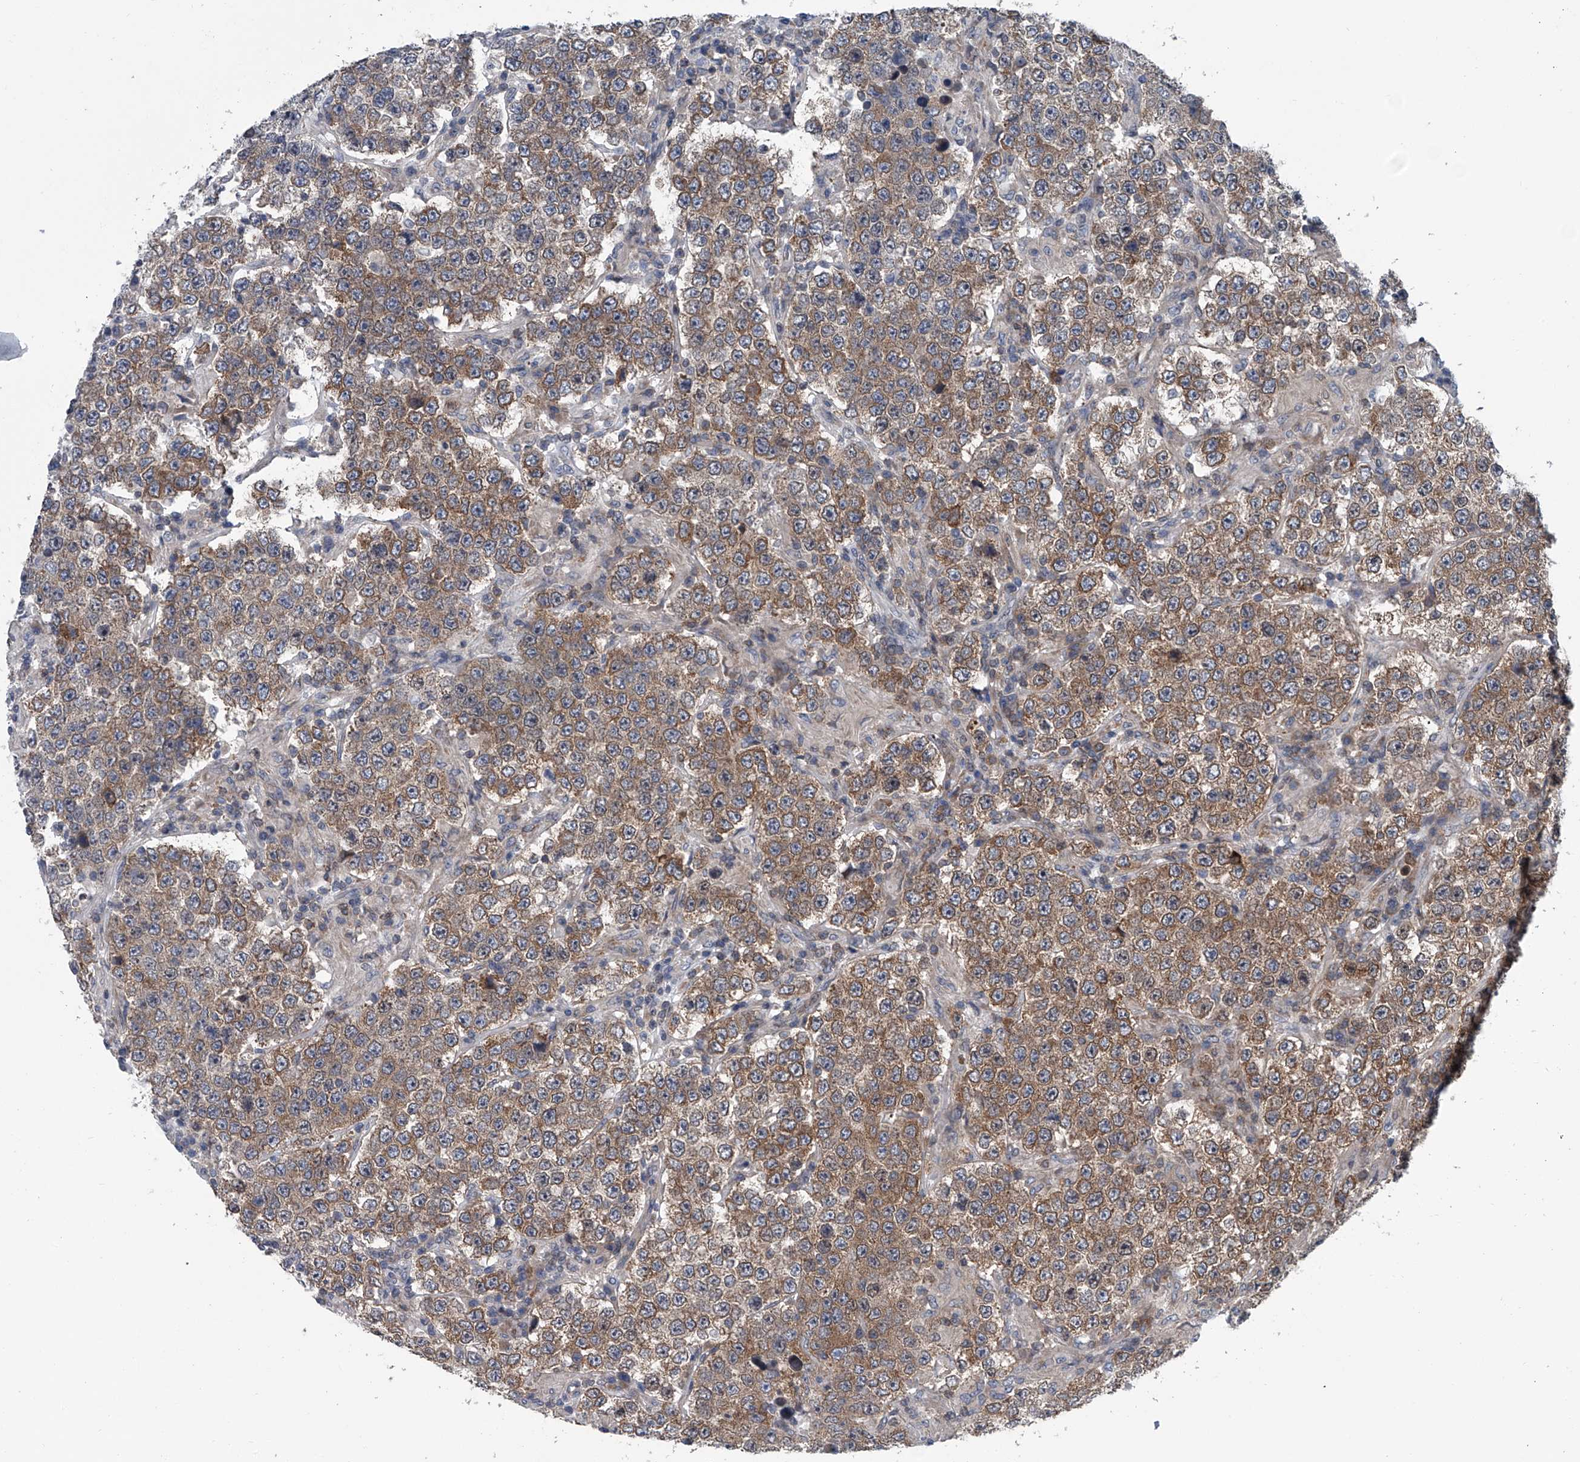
{"staining": {"intensity": "moderate", "quantity": ">75%", "location": "cytoplasmic/membranous"}, "tissue": "testis cancer", "cell_type": "Tumor cells", "image_type": "cancer", "snomed": [{"axis": "morphology", "description": "Normal tissue, NOS"}, {"axis": "morphology", "description": "Urothelial carcinoma, High grade"}, {"axis": "morphology", "description": "Seminoma, NOS"}, {"axis": "morphology", "description": "Carcinoma, Embryonal, NOS"}, {"axis": "topography", "description": "Urinary bladder"}, {"axis": "topography", "description": "Testis"}], "caption": "The immunohistochemical stain highlights moderate cytoplasmic/membranous positivity in tumor cells of testis cancer tissue.", "gene": "PPP2R5D", "patient": {"sex": "male", "age": 41}}